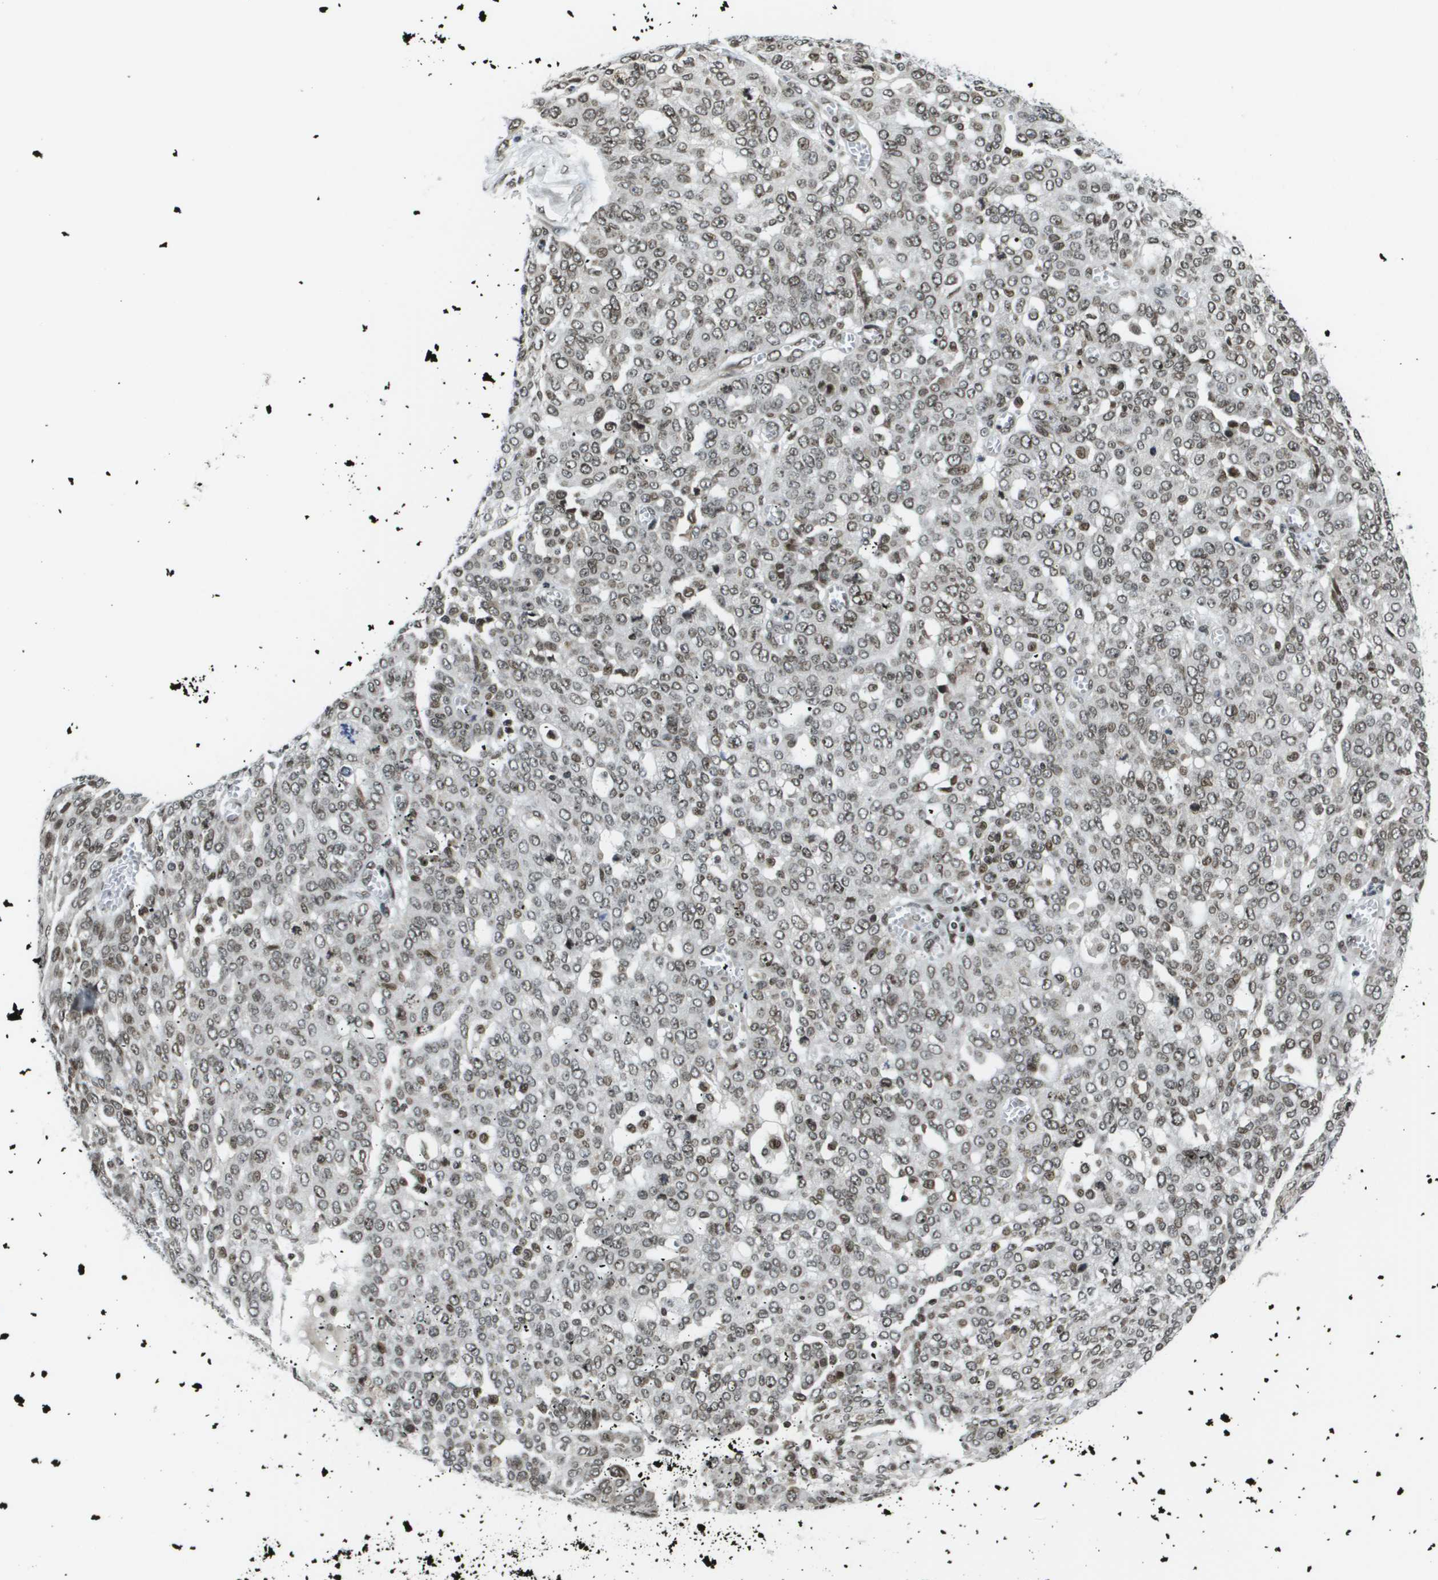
{"staining": {"intensity": "weak", "quantity": "25%-75%", "location": "nuclear"}, "tissue": "ovarian cancer", "cell_type": "Tumor cells", "image_type": "cancer", "snomed": [{"axis": "morphology", "description": "Cystadenocarcinoma, serous, NOS"}, {"axis": "topography", "description": "Soft tissue"}, {"axis": "topography", "description": "Ovary"}], "caption": "Protein expression analysis of serous cystadenocarcinoma (ovarian) displays weak nuclear expression in about 25%-75% of tumor cells.", "gene": "RECQL4", "patient": {"sex": "female", "age": 57}}